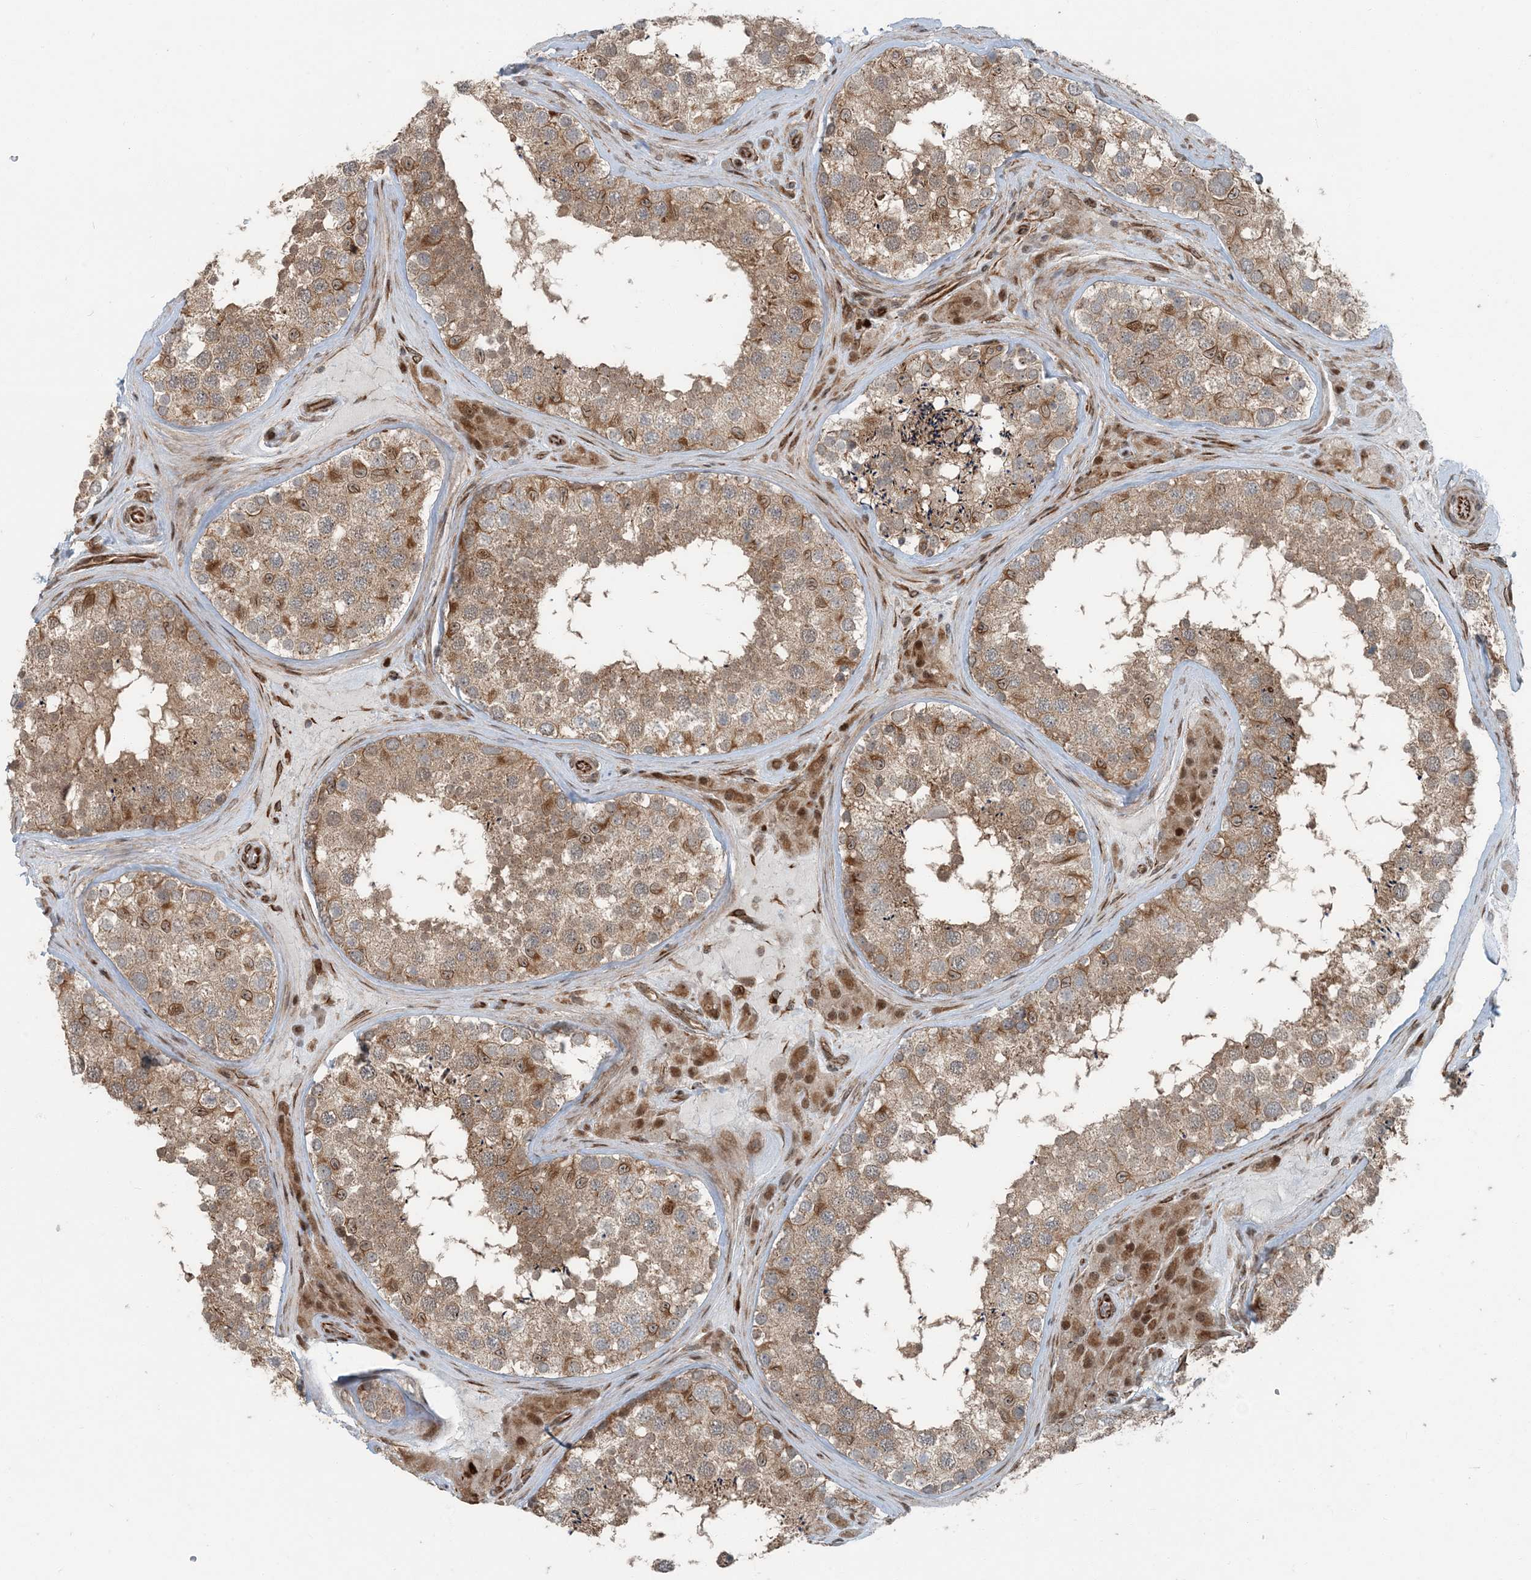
{"staining": {"intensity": "moderate", "quantity": ">75%", "location": "cytoplasmic/membranous"}, "tissue": "testis", "cell_type": "Cells in seminiferous ducts", "image_type": "normal", "snomed": [{"axis": "morphology", "description": "Normal tissue, NOS"}, {"axis": "topography", "description": "Testis"}], "caption": "Immunohistochemistry (DAB (3,3'-diaminobenzidine)) staining of normal human testis demonstrates moderate cytoplasmic/membranous protein positivity in about >75% of cells in seminiferous ducts.", "gene": "EDEM2", "patient": {"sex": "male", "age": 46}}